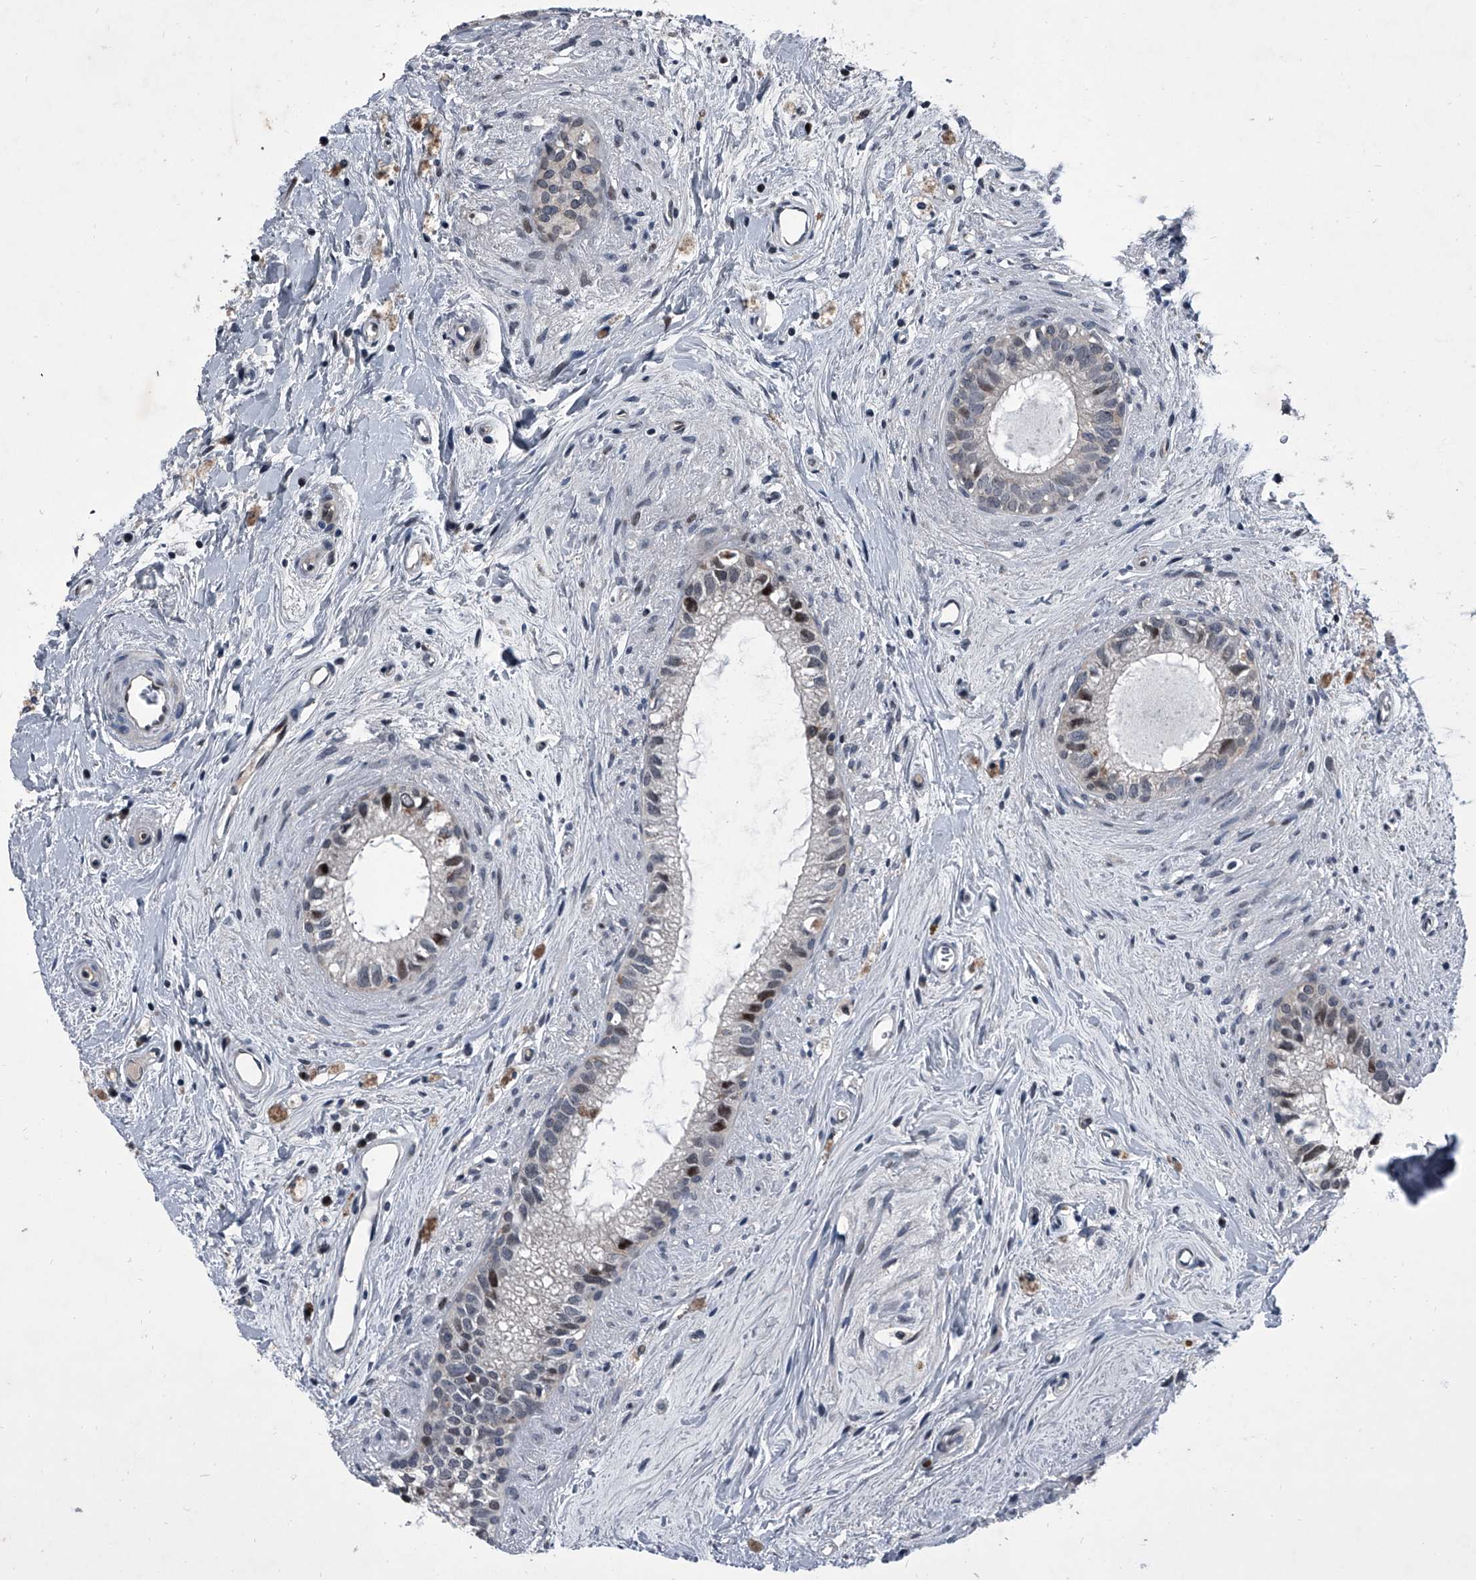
{"staining": {"intensity": "weak", "quantity": "<25%", "location": "nuclear"}, "tissue": "epididymis", "cell_type": "Glandular cells", "image_type": "normal", "snomed": [{"axis": "morphology", "description": "Normal tissue, NOS"}, {"axis": "topography", "description": "Epididymis"}], "caption": "DAB immunohistochemical staining of benign epididymis demonstrates no significant expression in glandular cells. Nuclei are stained in blue.", "gene": "ELK4", "patient": {"sex": "male", "age": 80}}